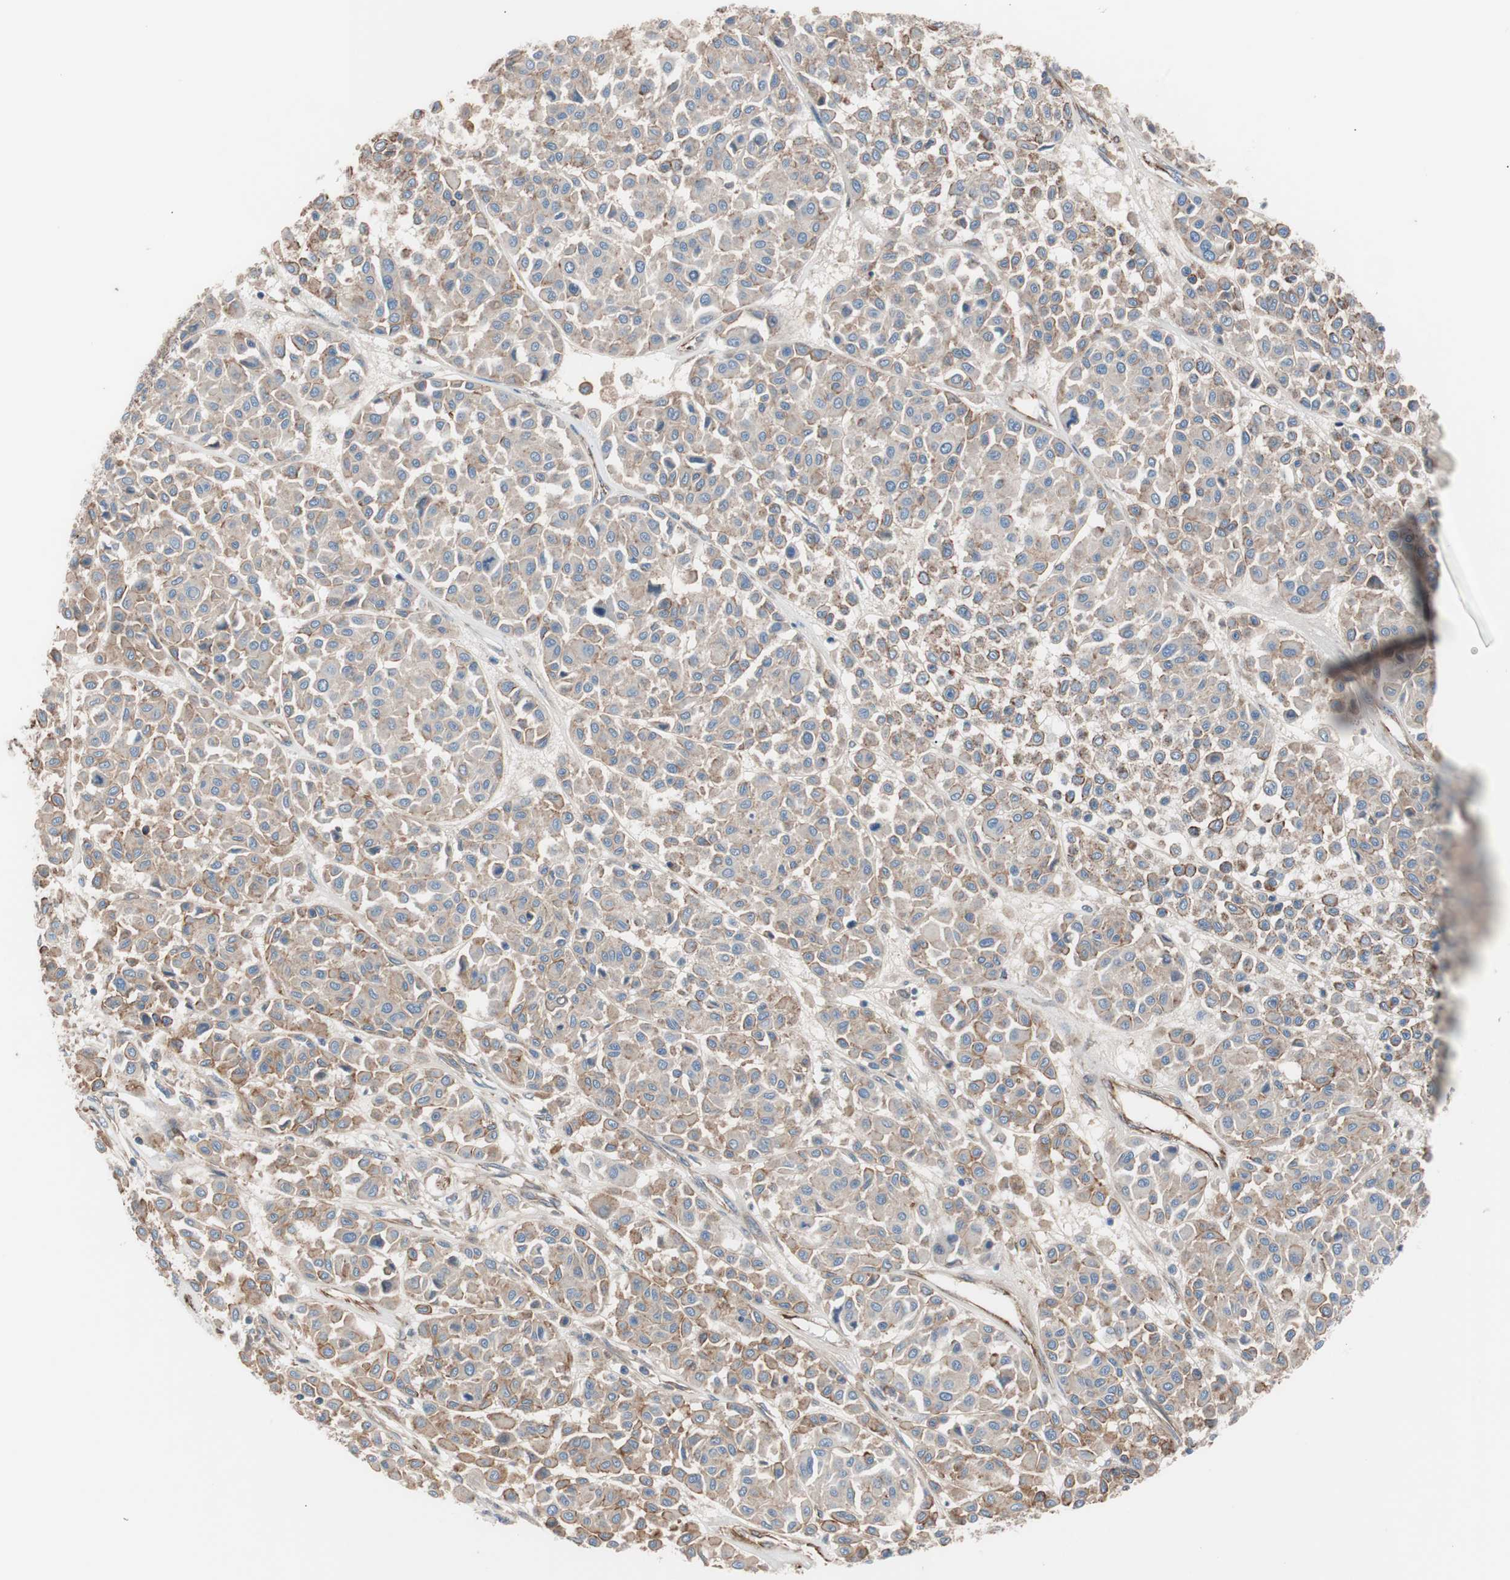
{"staining": {"intensity": "weak", "quantity": "<25%", "location": "cytoplasmic/membranous"}, "tissue": "melanoma", "cell_type": "Tumor cells", "image_type": "cancer", "snomed": [{"axis": "morphology", "description": "Malignant melanoma, Metastatic site"}, {"axis": "topography", "description": "Soft tissue"}], "caption": "There is no significant staining in tumor cells of malignant melanoma (metastatic site).", "gene": "SPINT1", "patient": {"sex": "male", "age": 41}}